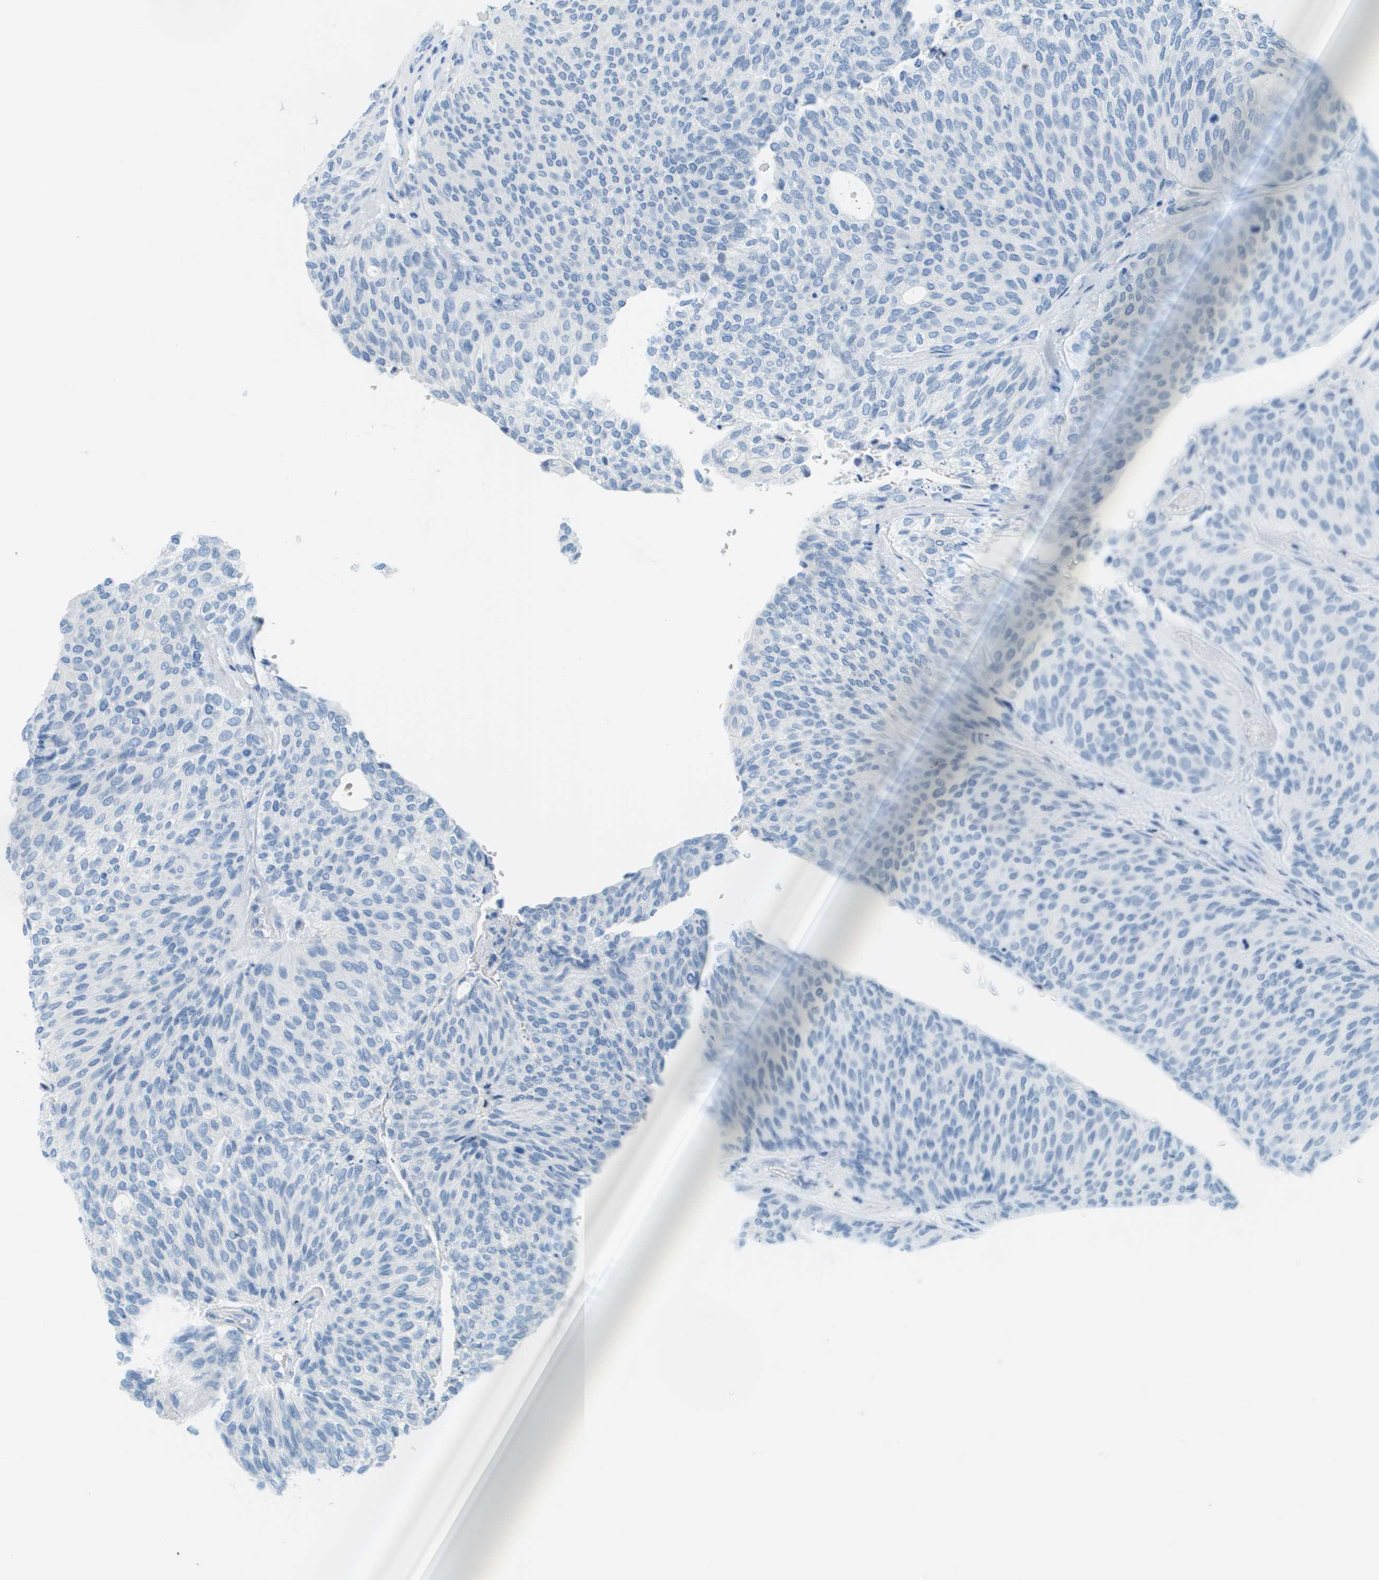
{"staining": {"intensity": "negative", "quantity": "none", "location": "none"}, "tissue": "urothelial cancer", "cell_type": "Tumor cells", "image_type": "cancer", "snomed": [{"axis": "morphology", "description": "Urothelial carcinoma, Low grade"}, {"axis": "topography", "description": "Urinary bladder"}], "caption": "IHC of human urothelial cancer exhibits no expression in tumor cells.", "gene": "CDHR2", "patient": {"sex": "female", "age": 79}}